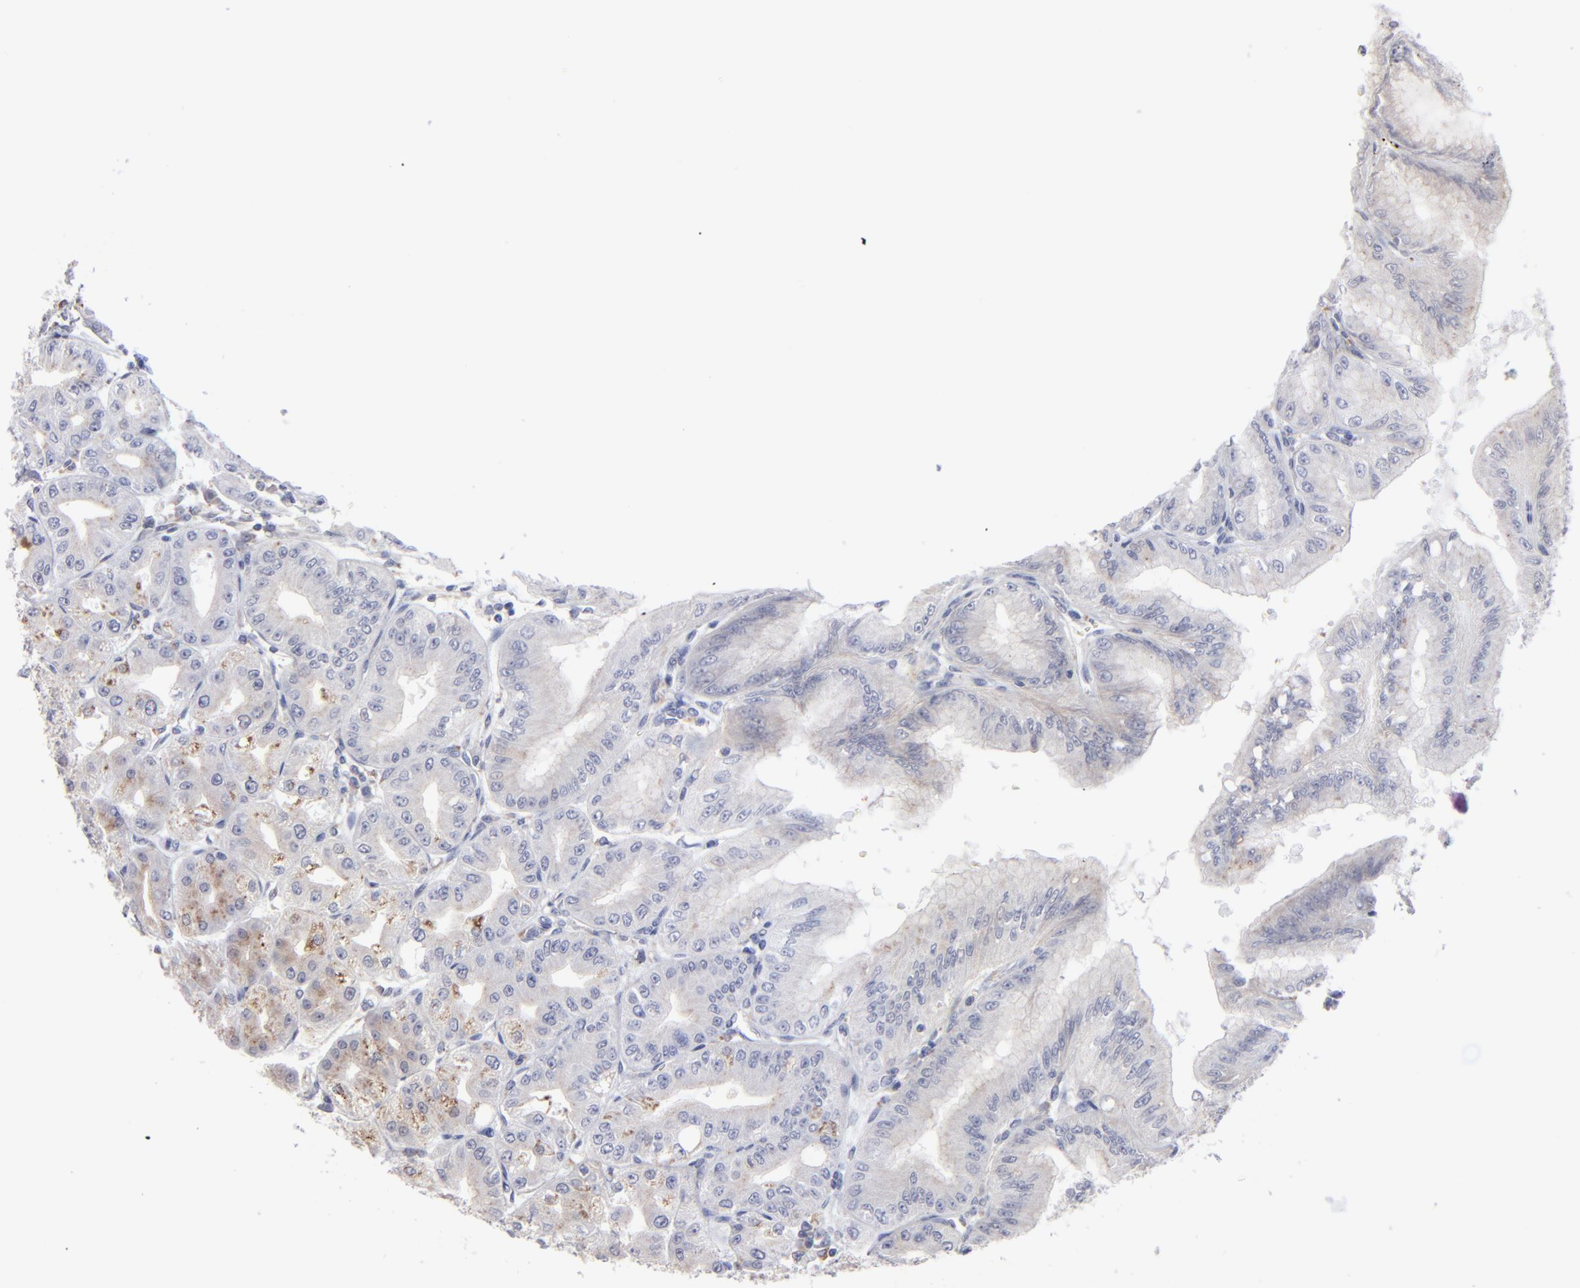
{"staining": {"intensity": "moderate", "quantity": "<25%", "location": "cytoplasmic/membranous"}, "tissue": "stomach", "cell_type": "Glandular cells", "image_type": "normal", "snomed": [{"axis": "morphology", "description": "Normal tissue, NOS"}, {"axis": "topography", "description": "Stomach, lower"}], "caption": "Approximately <25% of glandular cells in normal stomach reveal moderate cytoplasmic/membranous protein staining as visualized by brown immunohistochemical staining.", "gene": "RRAGA", "patient": {"sex": "male", "age": 71}}